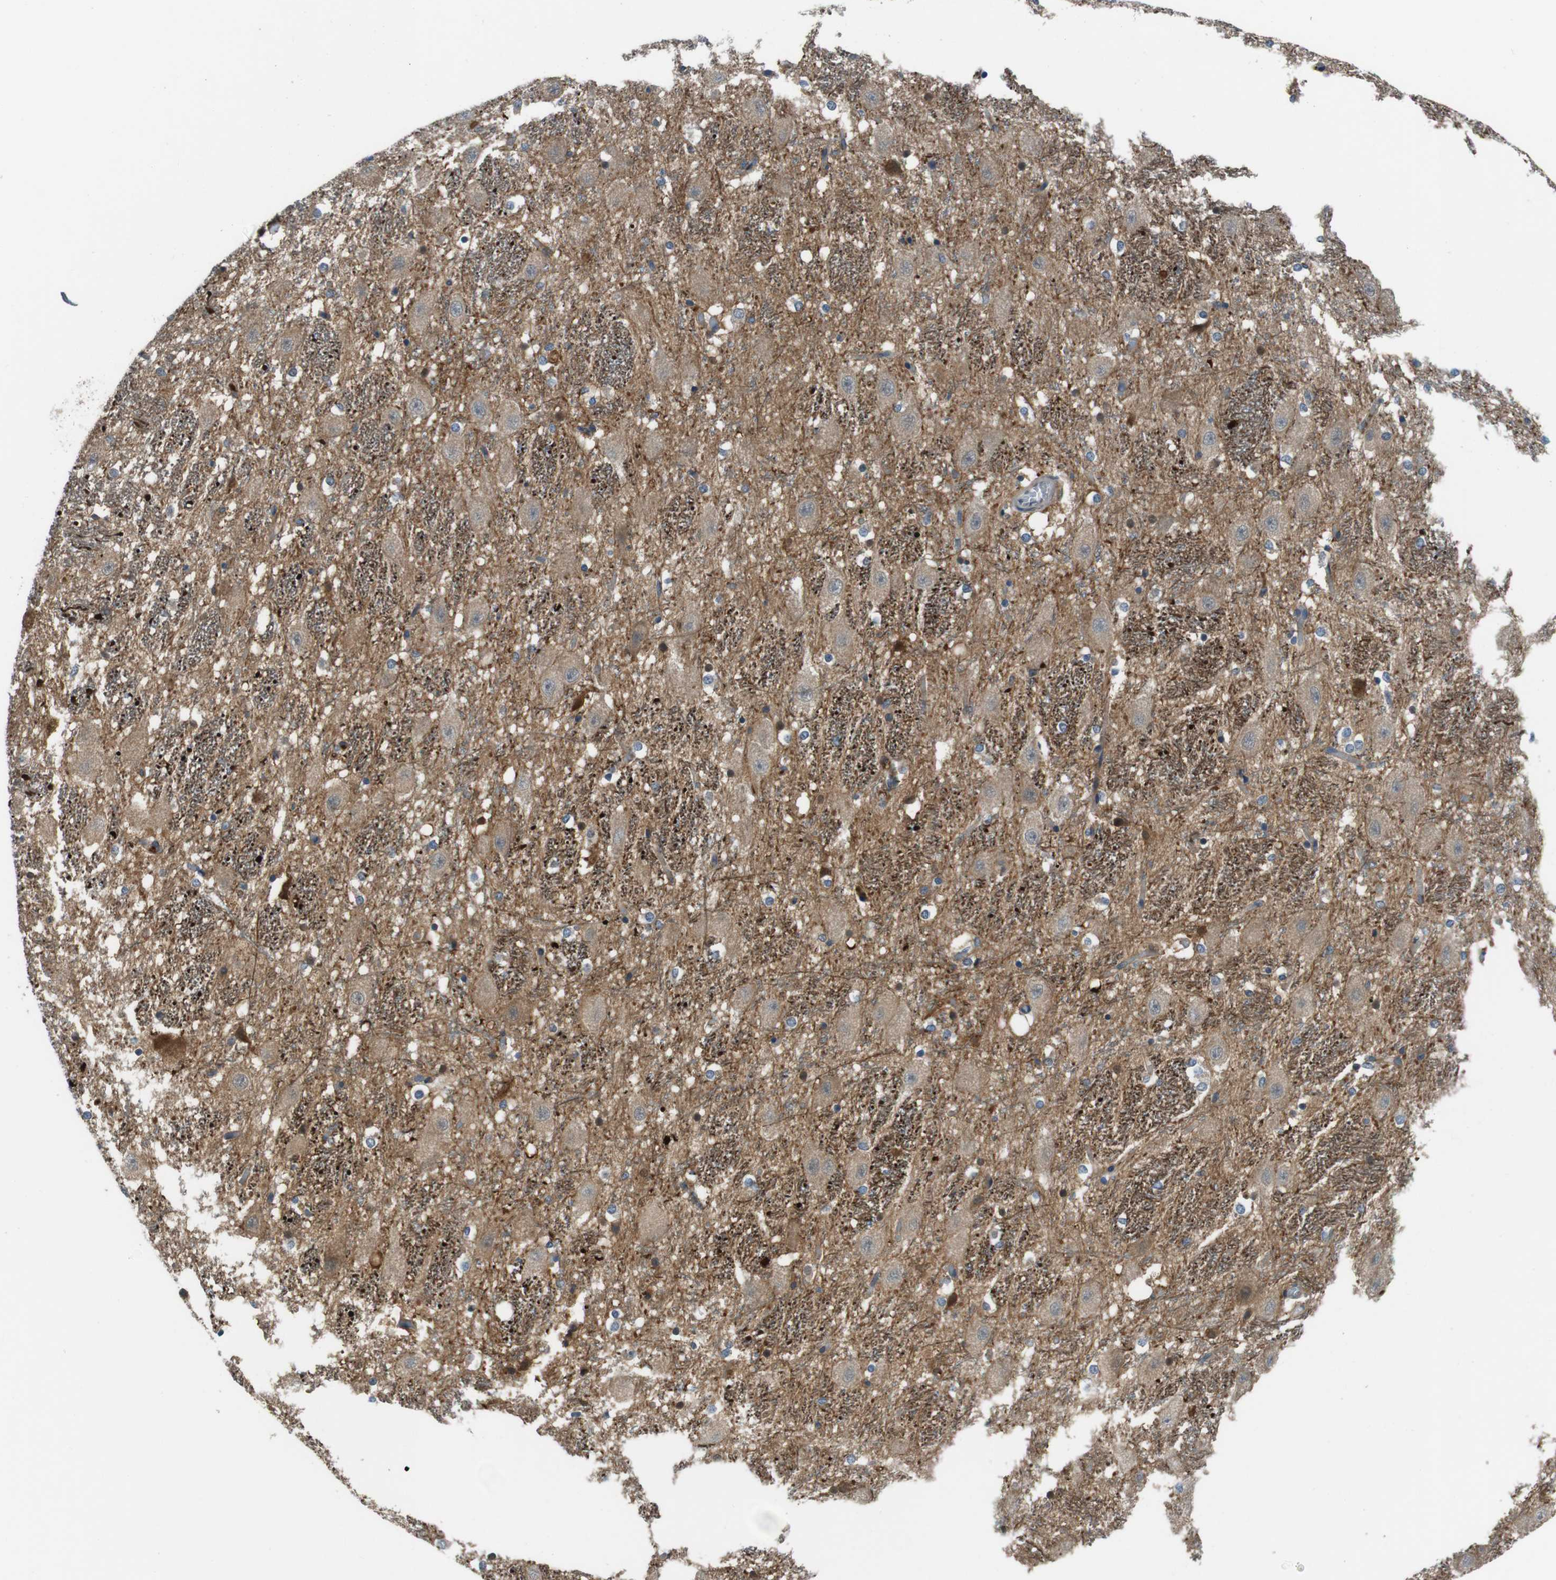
{"staining": {"intensity": "moderate", "quantity": "<25%", "location": "cytoplasmic/membranous"}, "tissue": "hippocampus", "cell_type": "Glial cells", "image_type": "normal", "snomed": [{"axis": "morphology", "description": "Normal tissue, NOS"}, {"axis": "topography", "description": "Hippocampus"}], "caption": "Moderate cytoplasmic/membranous staining for a protein is identified in about <25% of glial cells of normal hippocampus using IHC.", "gene": "NANOS2", "patient": {"sex": "female", "age": 19}}